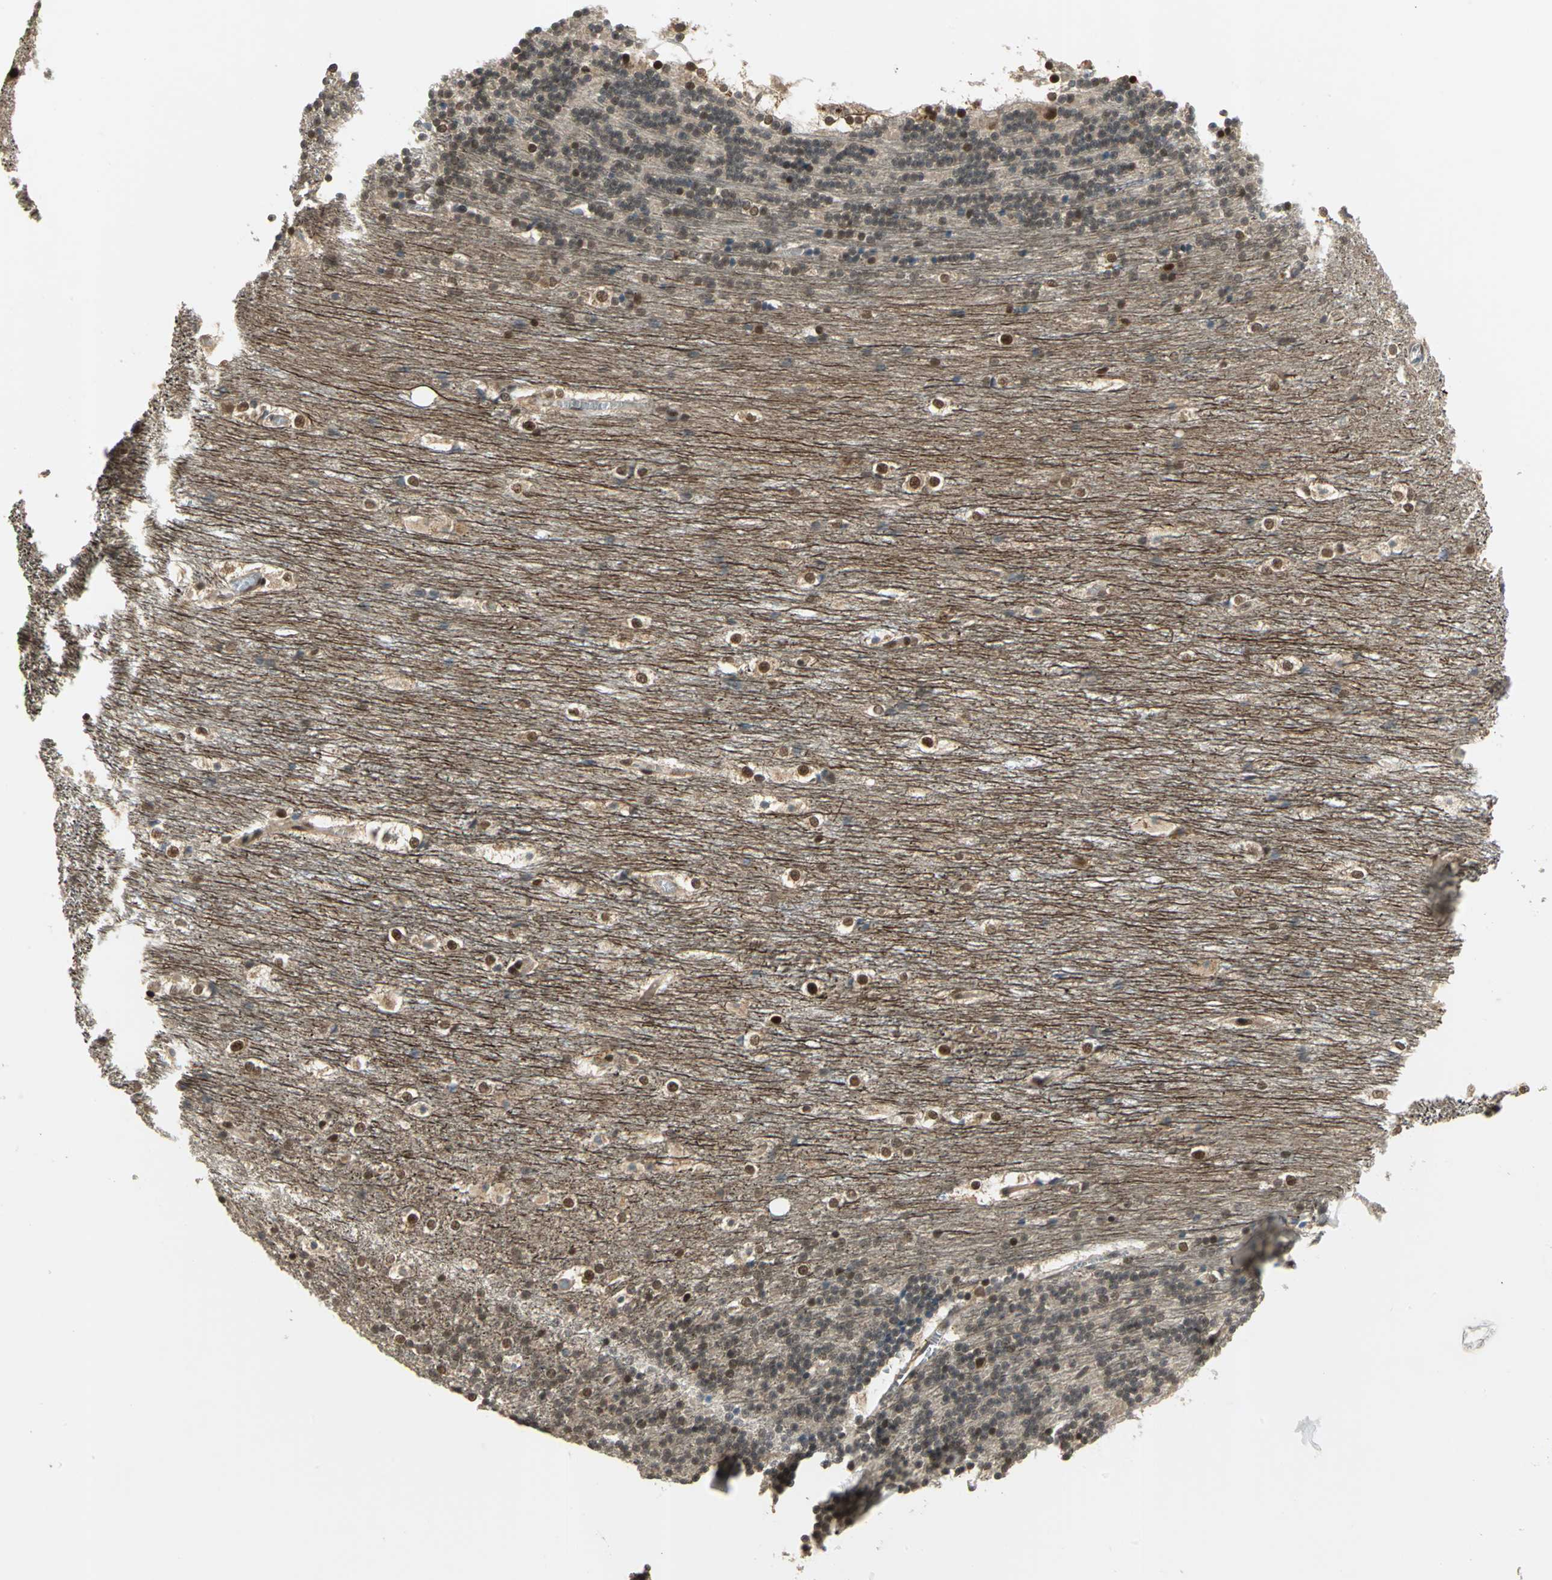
{"staining": {"intensity": "moderate", "quantity": ">75%", "location": "nuclear"}, "tissue": "cerebellum", "cell_type": "Cells in granular layer", "image_type": "normal", "snomed": [{"axis": "morphology", "description": "Normal tissue, NOS"}, {"axis": "topography", "description": "Cerebellum"}], "caption": "A micrograph of human cerebellum stained for a protein displays moderate nuclear brown staining in cells in granular layer. The protein of interest is shown in brown color, while the nuclei are stained blue.", "gene": "PSMC3", "patient": {"sex": "female", "age": 19}}